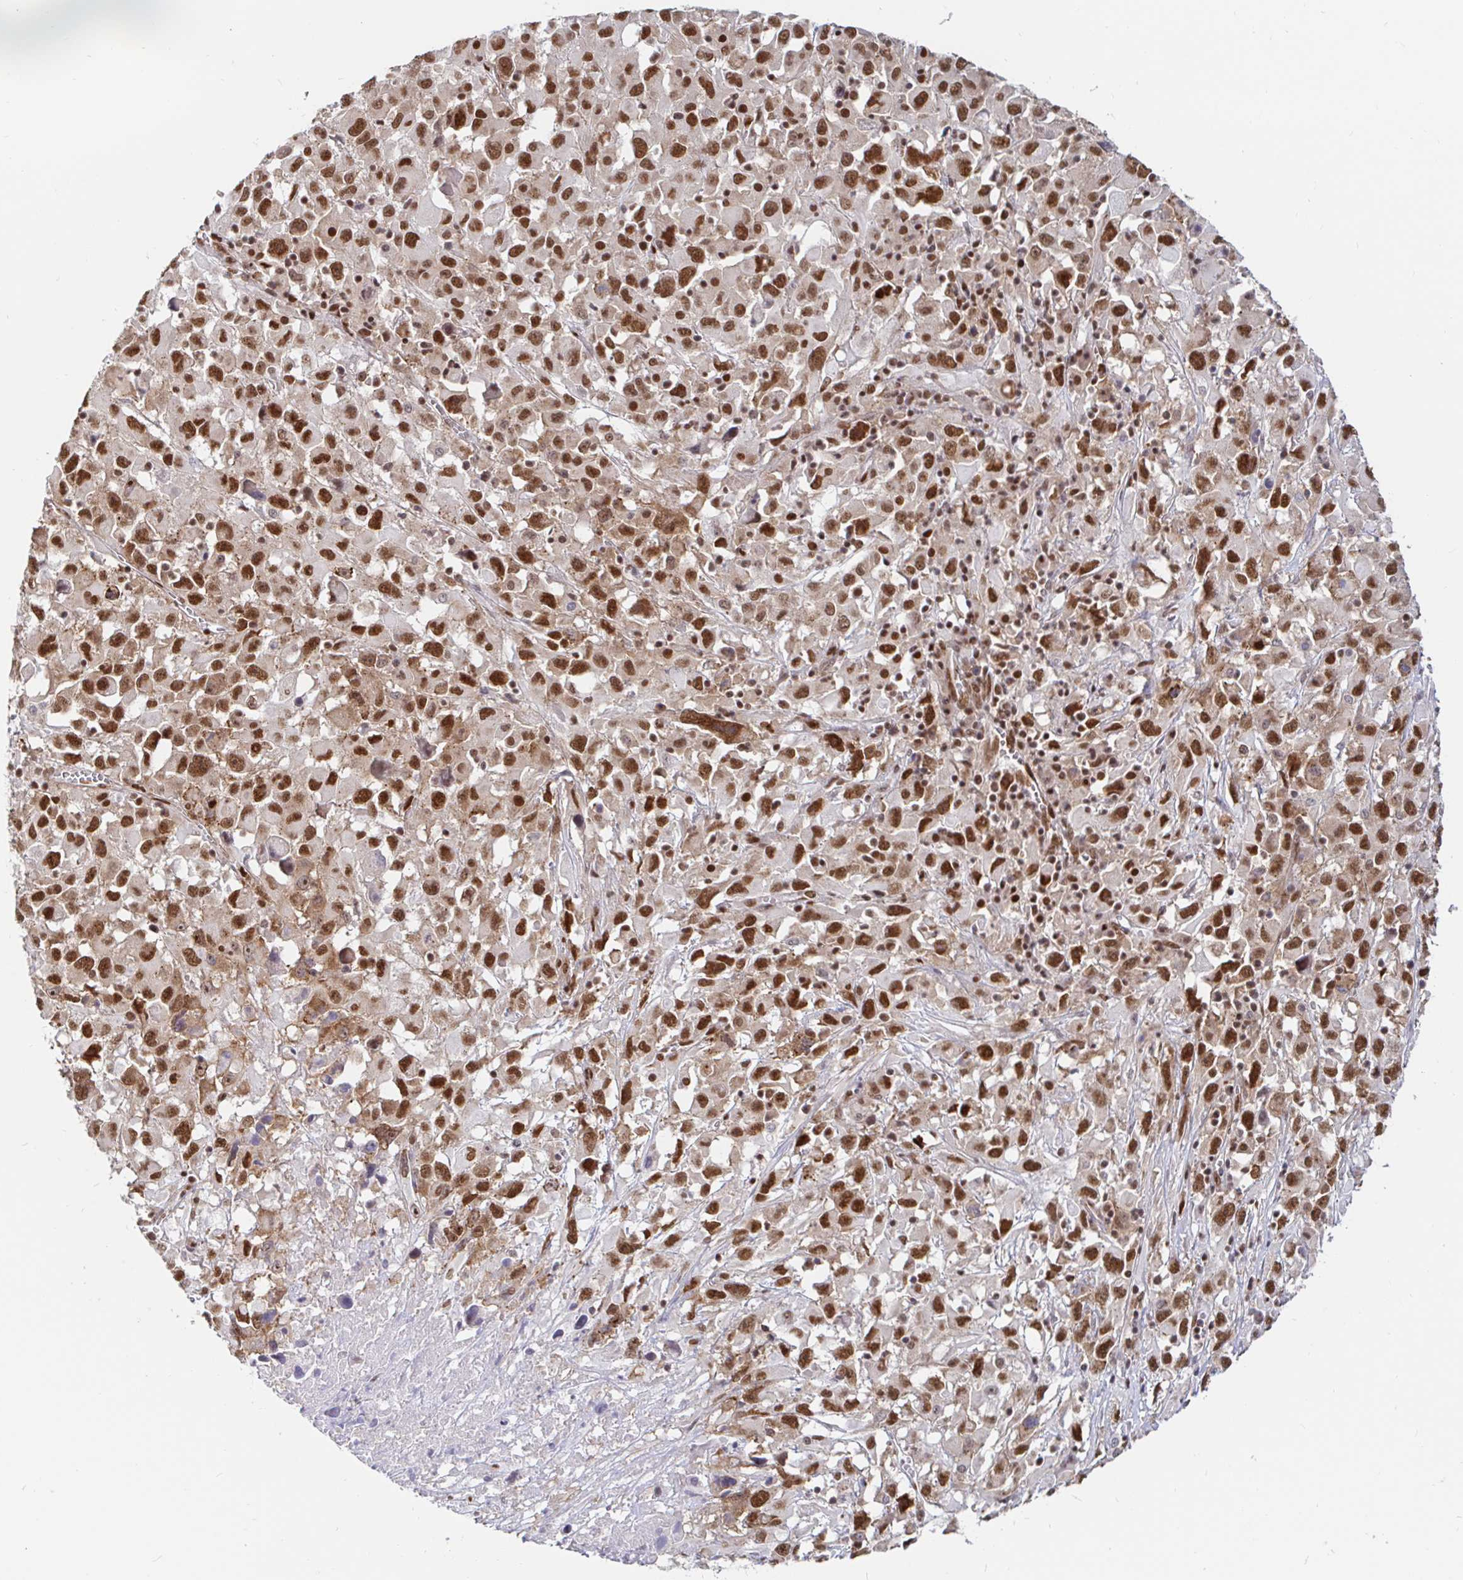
{"staining": {"intensity": "strong", "quantity": ">75%", "location": "nuclear"}, "tissue": "melanoma", "cell_type": "Tumor cells", "image_type": "cancer", "snomed": [{"axis": "morphology", "description": "Malignant melanoma, Metastatic site"}, {"axis": "topography", "description": "Soft tissue"}], "caption": "Strong nuclear expression for a protein is present in approximately >75% of tumor cells of melanoma using immunohistochemistry.", "gene": "RBMX", "patient": {"sex": "male", "age": 50}}